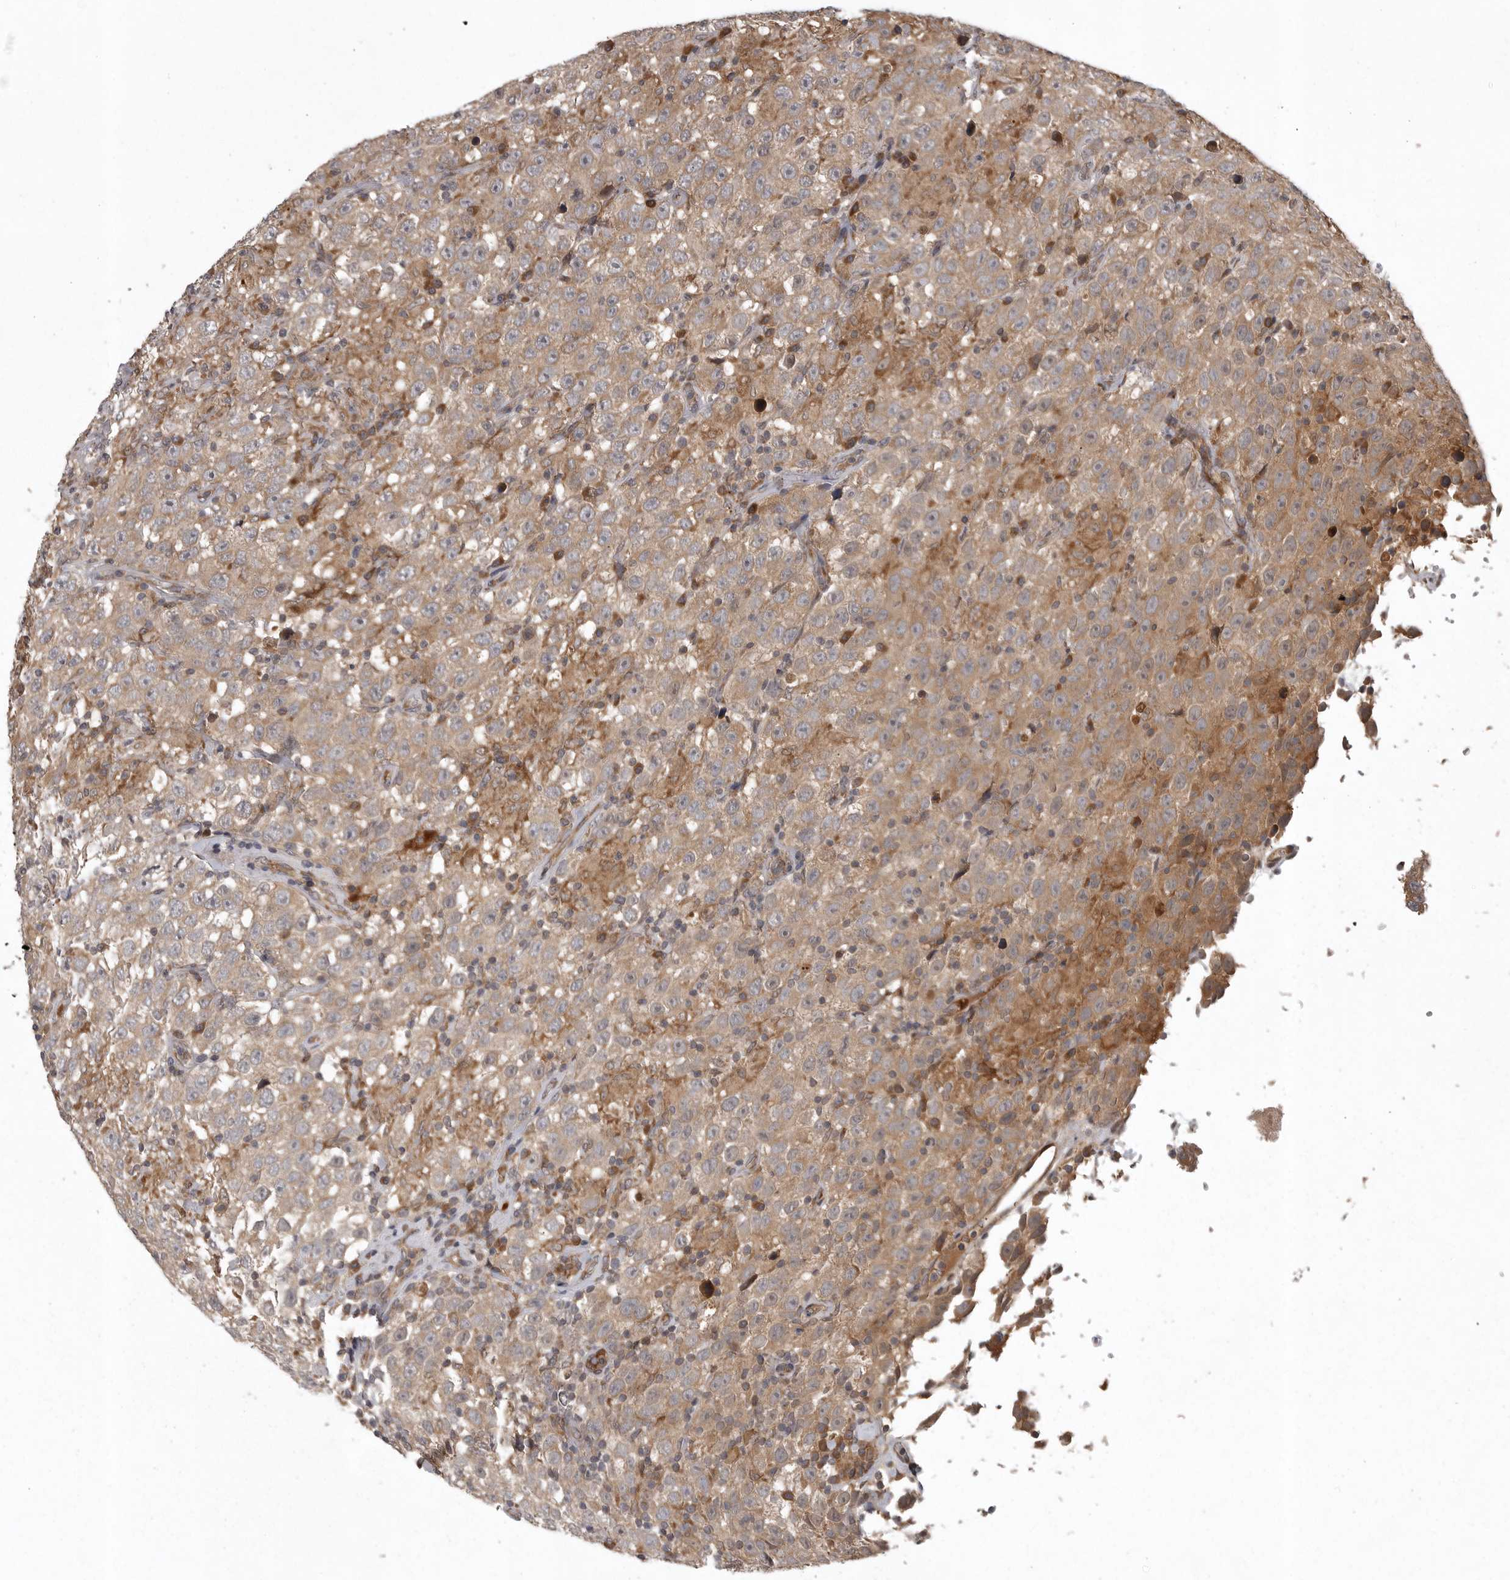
{"staining": {"intensity": "weak", "quantity": ">75%", "location": "cytoplasmic/membranous"}, "tissue": "testis cancer", "cell_type": "Tumor cells", "image_type": "cancer", "snomed": [{"axis": "morphology", "description": "Seminoma, NOS"}, {"axis": "topography", "description": "Testis"}], "caption": "Testis cancer tissue reveals weak cytoplasmic/membranous staining in about >75% of tumor cells", "gene": "GPR31", "patient": {"sex": "male", "age": 41}}